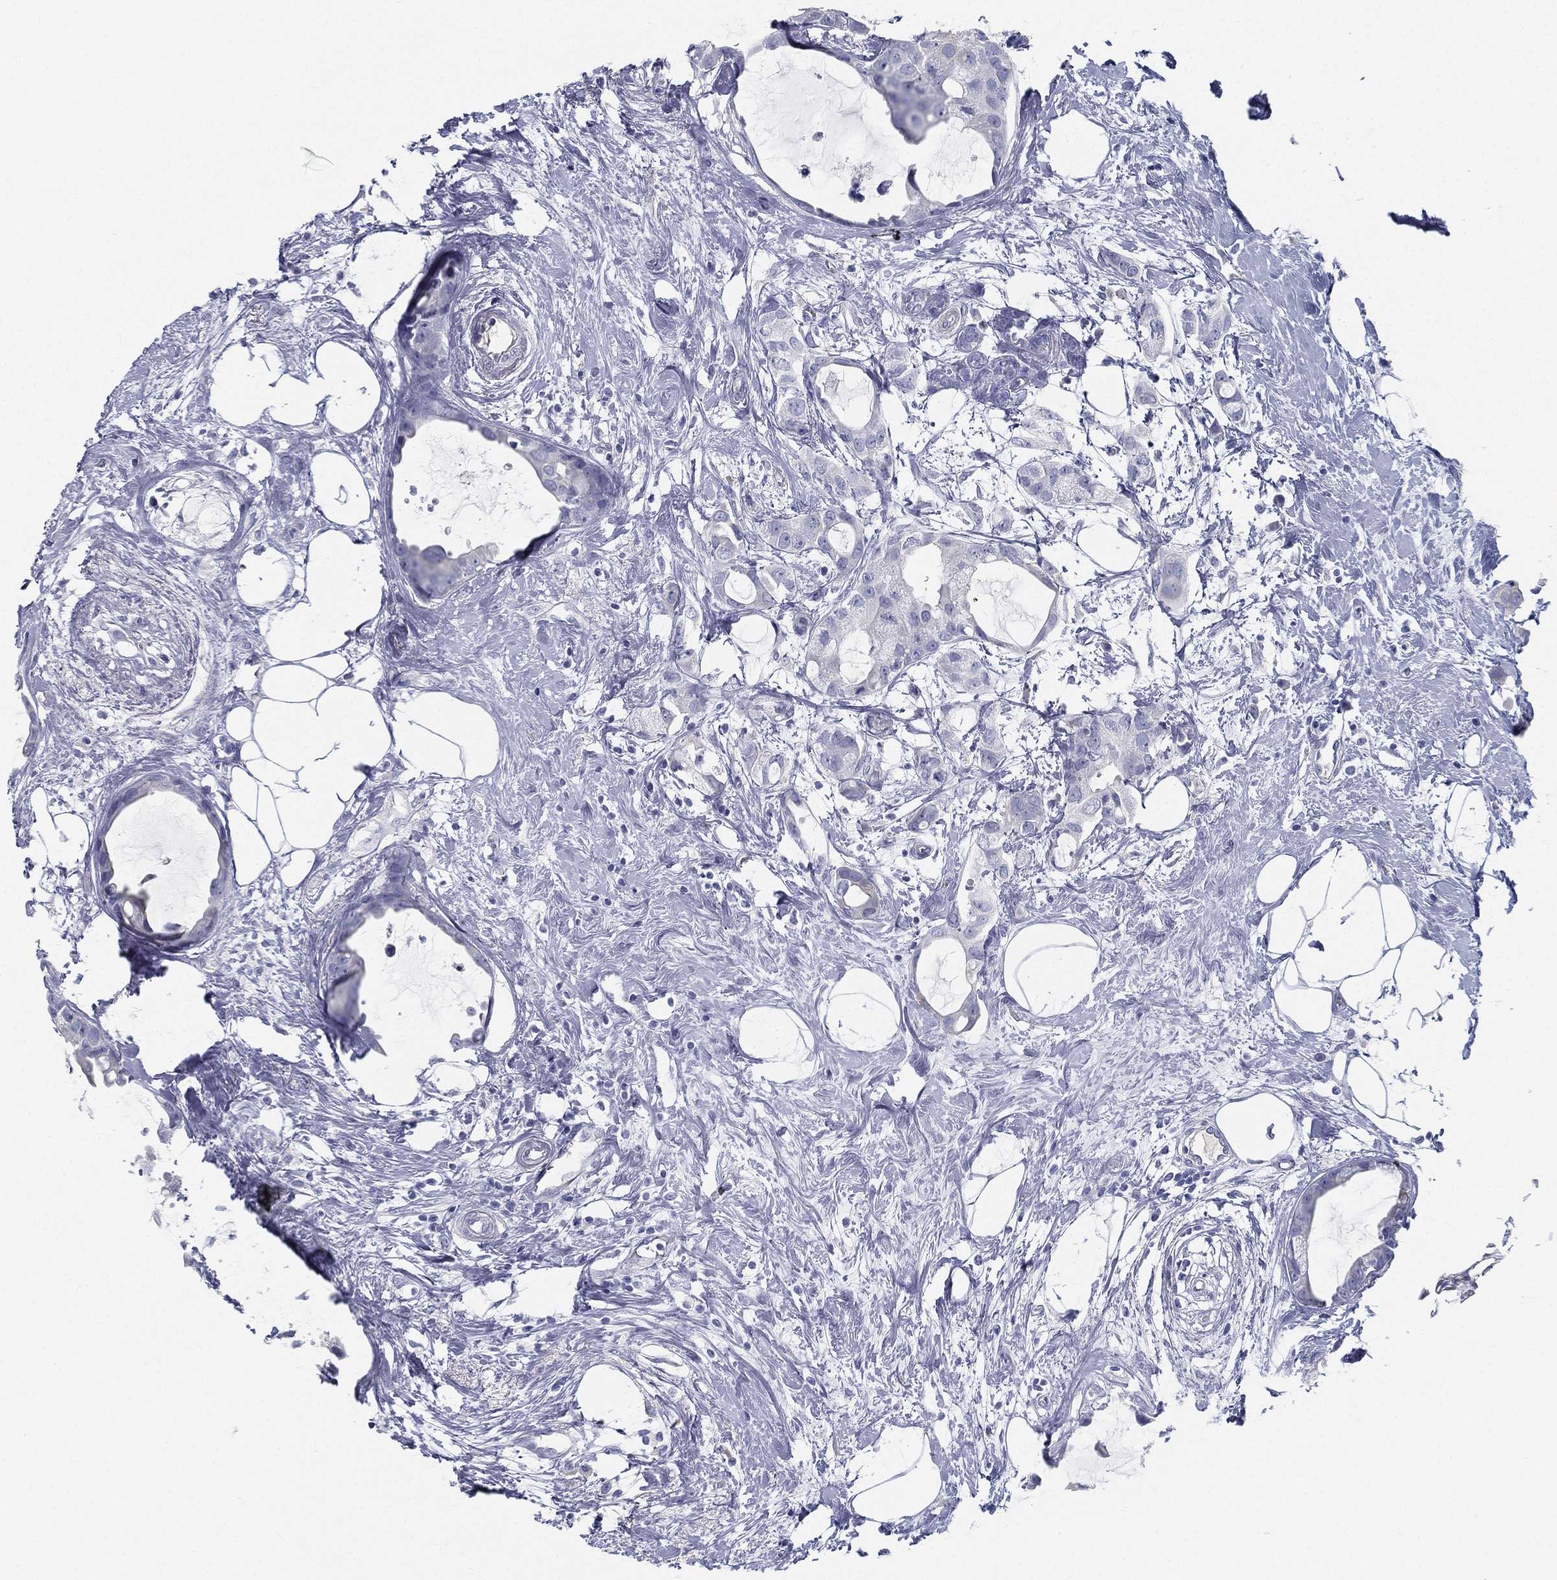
{"staining": {"intensity": "negative", "quantity": "none", "location": "none"}, "tissue": "breast cancer", "cell_type": "Tumor cells", "image_type": "cancer", "snomed": [{"axis": "morphology", "description": "Duct carcinoma"}, {"axis": "topography", "description": "Breast"}], "caption": "Immunohistochemistry micrograph of neoplastic tissue: human breast cancer (invasive ductal carcinoma) stained with DAB (3,3'-diaminobenzidine) shows no significant protein positivity in tumor cells.", "gene": "STS", "patient": {"sex": "female", "age": 45}}